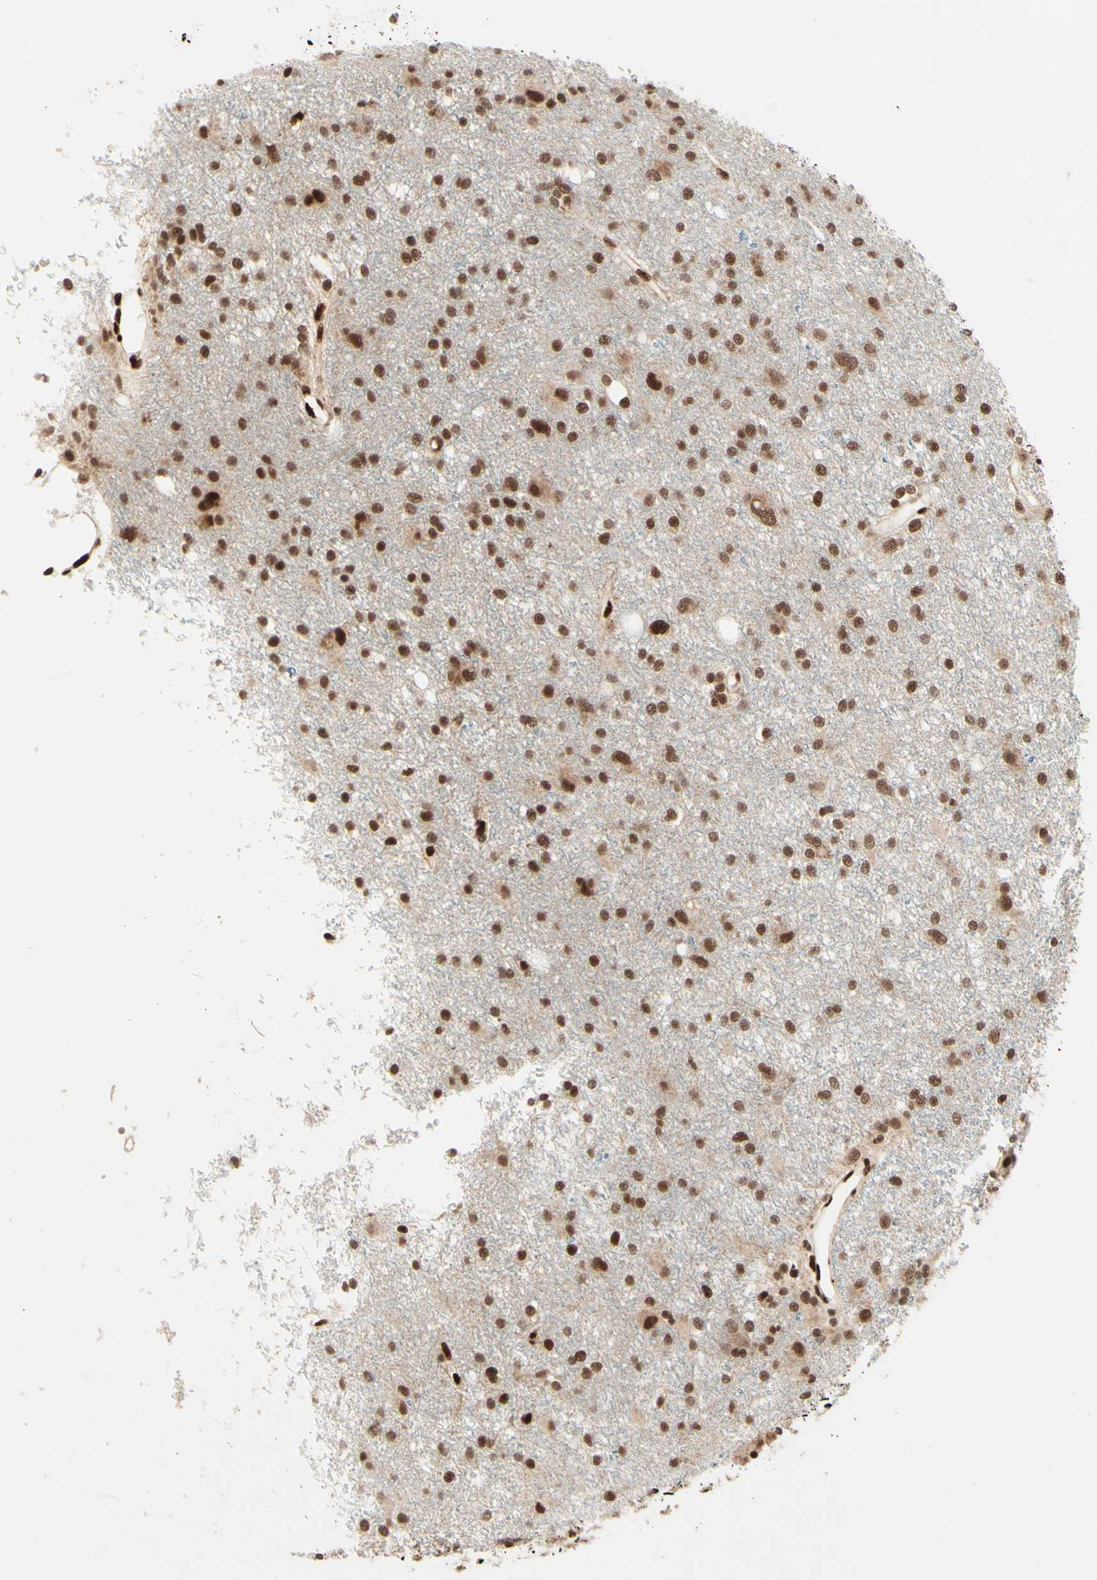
{"staining": {"intensity": "moderate", "quantity": ">75%", "location": "nuclear"}, "tissue": "glioma", "cell_type": "Tumor cells", "image_type": "cancer", "snomed": [{"axis": "morphology", "description": "Glioma, malignant, High grade"}, {"axis": "topography", "description": "Brain"}], "caption": "Brown immunohistochemical staining in glioma exhibits moderate nuclear staining in about >75% of tumor cells.", "gene": "NR3C1", "patient": {"sex": "female", "age": 59}}